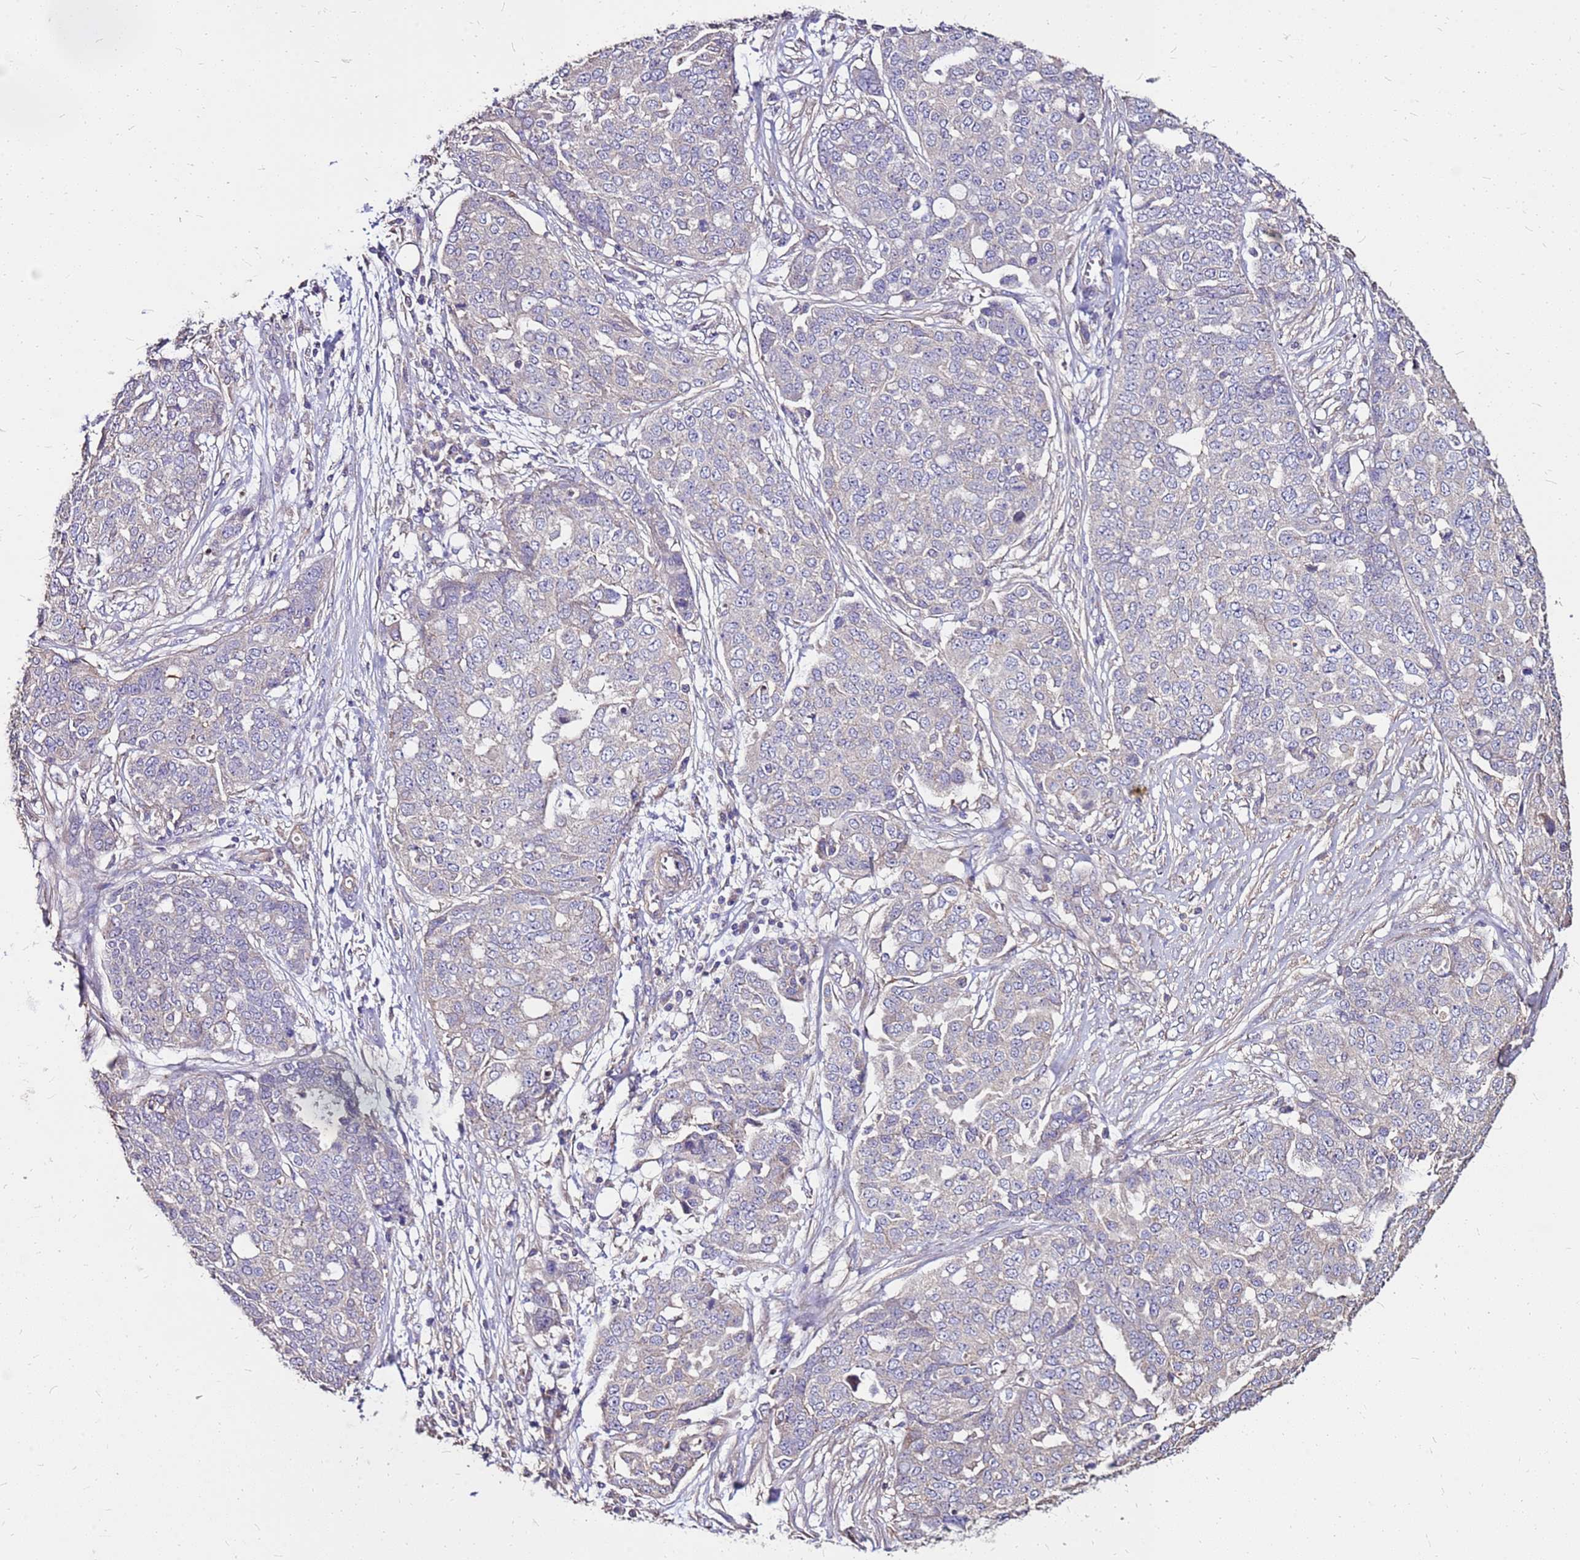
{"staining": {"intensity": "negative", "quantity": "none", "location": "none"}, "tissue": "ovarian cancer", "cell_type": "Tumor cells", "image_type": "cancer", "snomed": [{"axis": "morphology", "description": "Cystadenocarcinoma, serous, NOS"}, {"axis": "topography", "description": "Soft tissue"}, {"axis": "topography", "description": "Ovary"}], "caption": "High power microscopy image of an IHC photomicrograph of ovarian cancer (serous cystadenocarcinoma), revealing no significant expression in tumor cells.", "gene": "EXD3", "patient": {"sex": "female", "age": 57}}